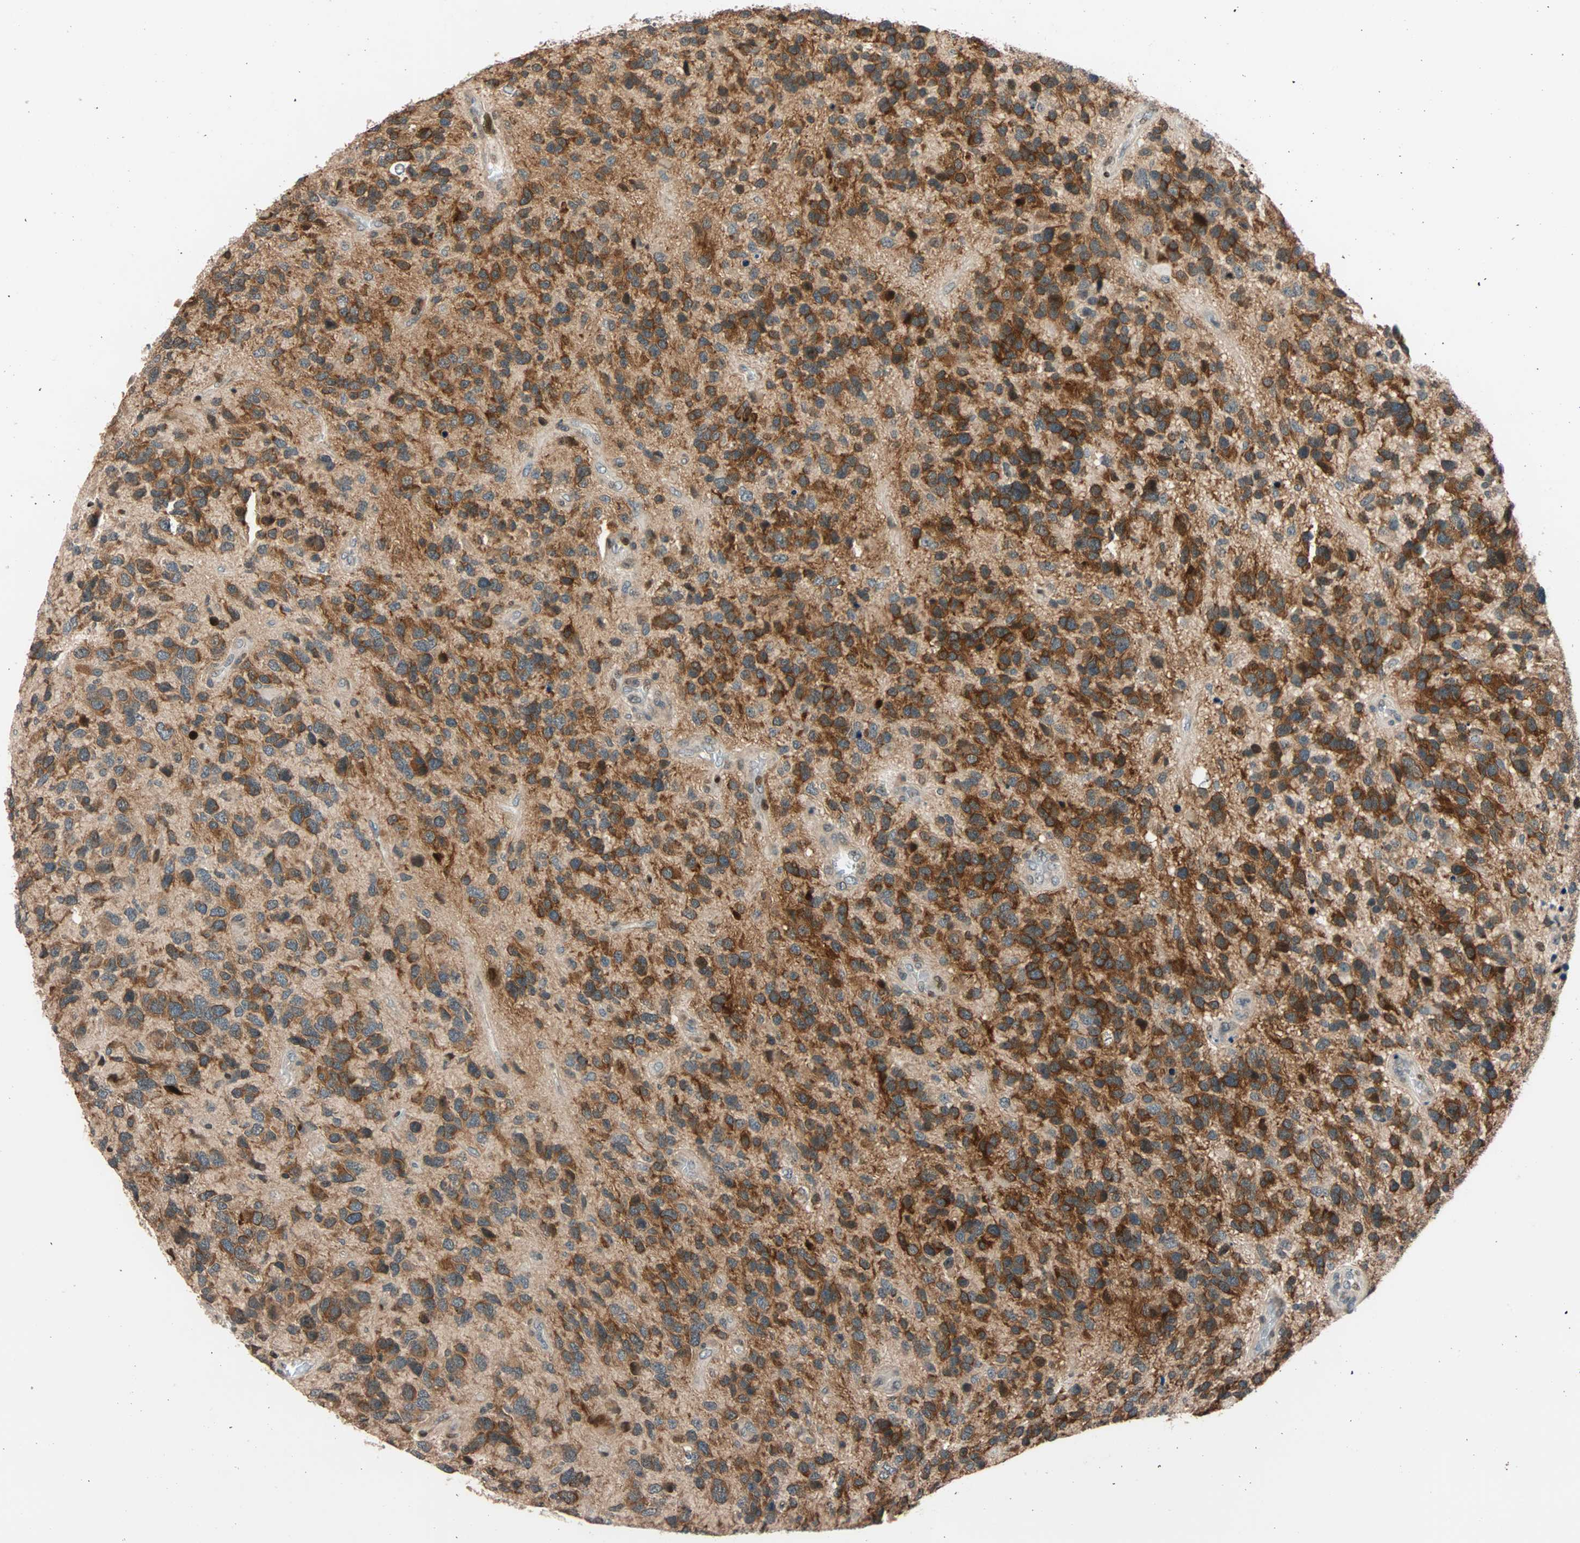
{"staining": {"intensity": "strong", "quantity": ">75%", "location": "cytoplasmic/membranous"}, "tissue": "glioma", "cell_type": "Tumor cells", "image_type": "cancer", "snomed": [{"axis": "morphology", "description": "Glioma, malignant, High grade"}, {"axis": "topography", "description": "Brain"}], "caption": "Human malignant glioma (high-grade) stained with a brown dye demonstrates strong cytoplasmic/membranous positive staining in about >75% of tumor cells.", "gene": "HECW1", "patient": {"sex": "female", "age": 58}}